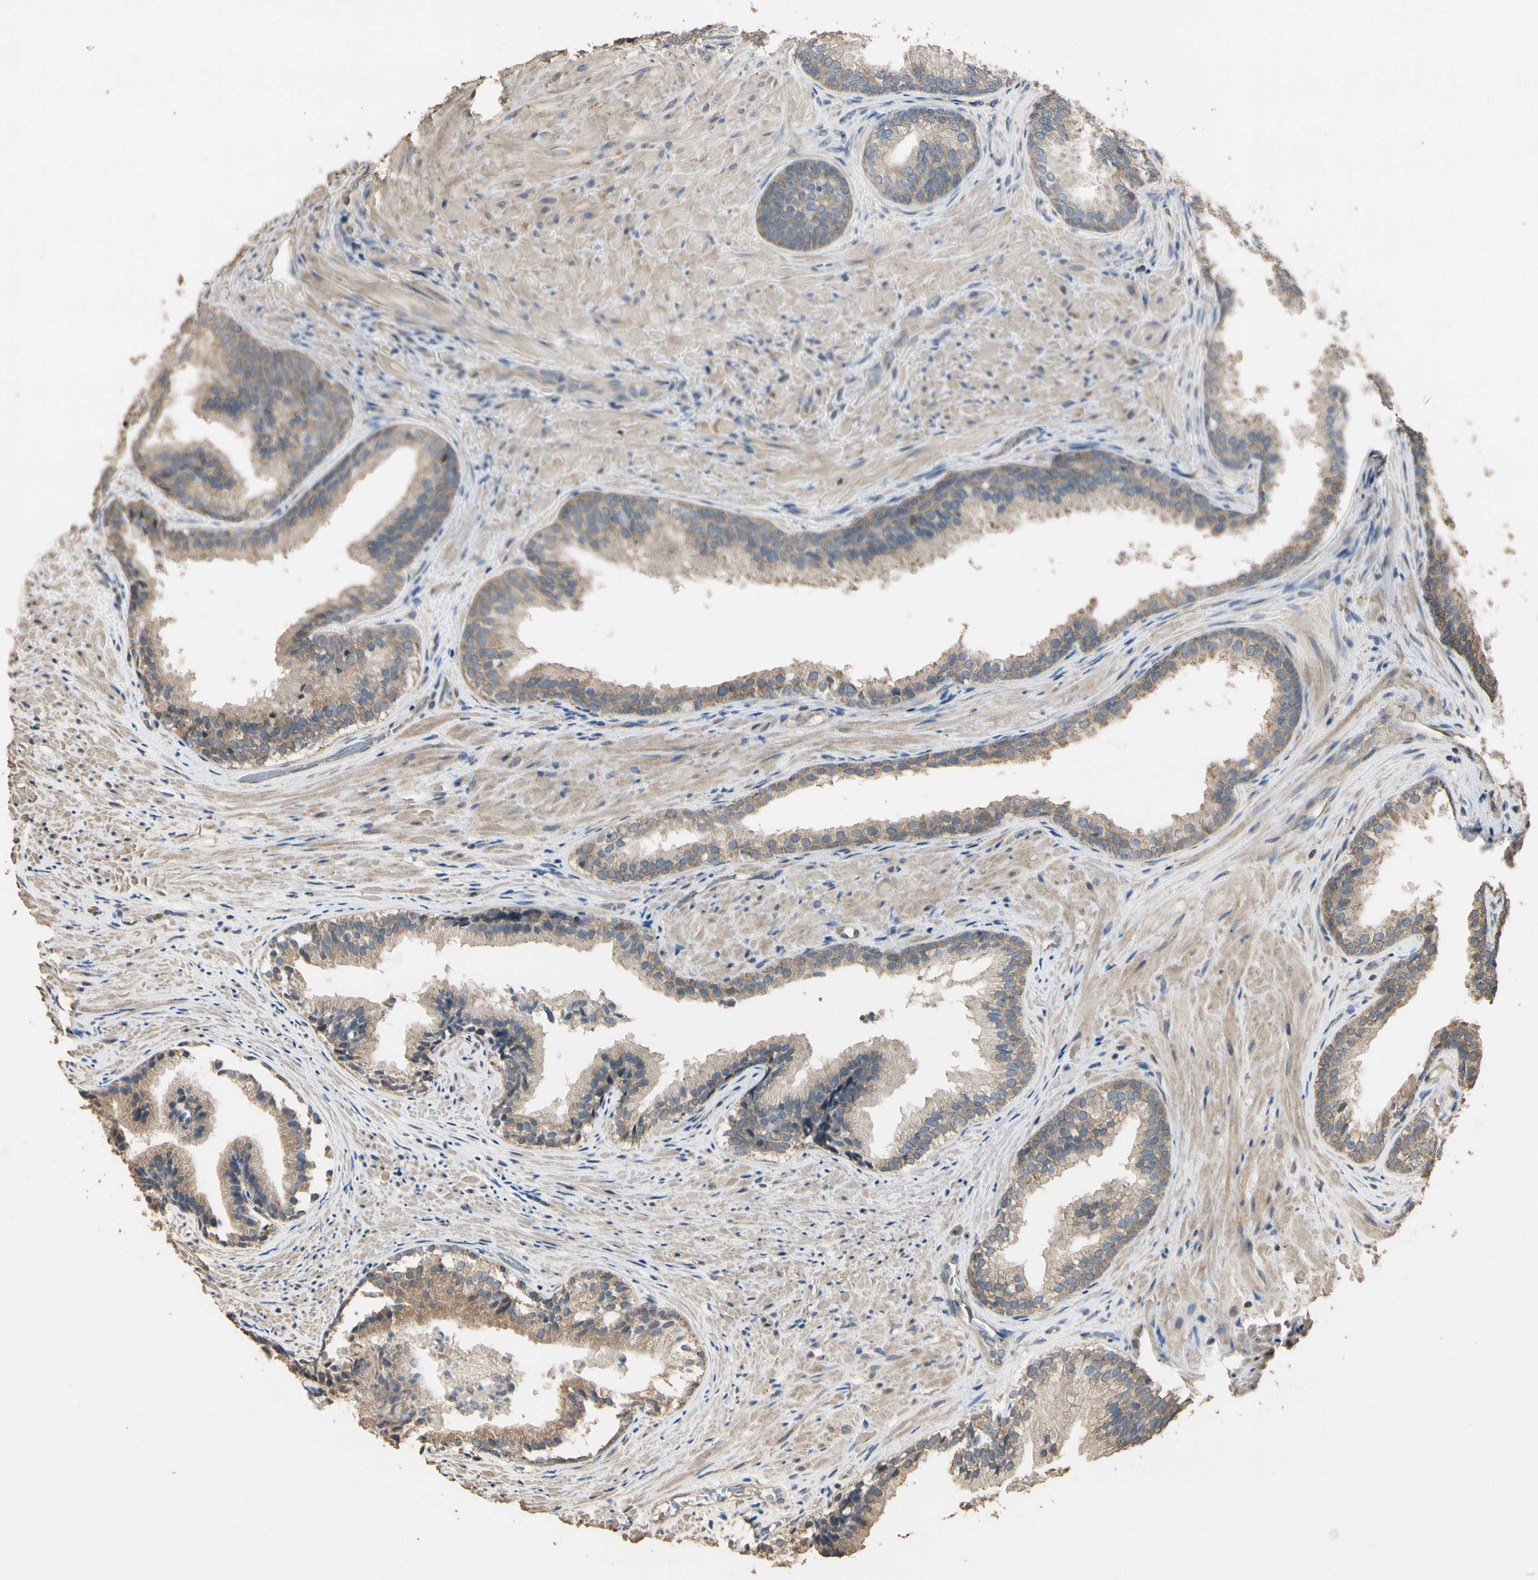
{"staining": {"intensity": "moderate", "quantity": "25%-75%", "location": "cytoplasmic/membranous"}, "tissue": "prostate", "cell_type": "Glandular cells", "image_type": "normal", "snomed": [{"axis": "morphology", "description": "Normal tissue, NOS"}, {"axis": "topography", "description": "Prostate"}], "caption": "A high-resolution photomicrograph shows IHC staining of benign prostate, which exhibits moderate cytoplasmic/membranous positivity in approximately 25%-75% of glandular cells.", "gene": "STX18", "patient": {"sex": "male", "age": 76}}